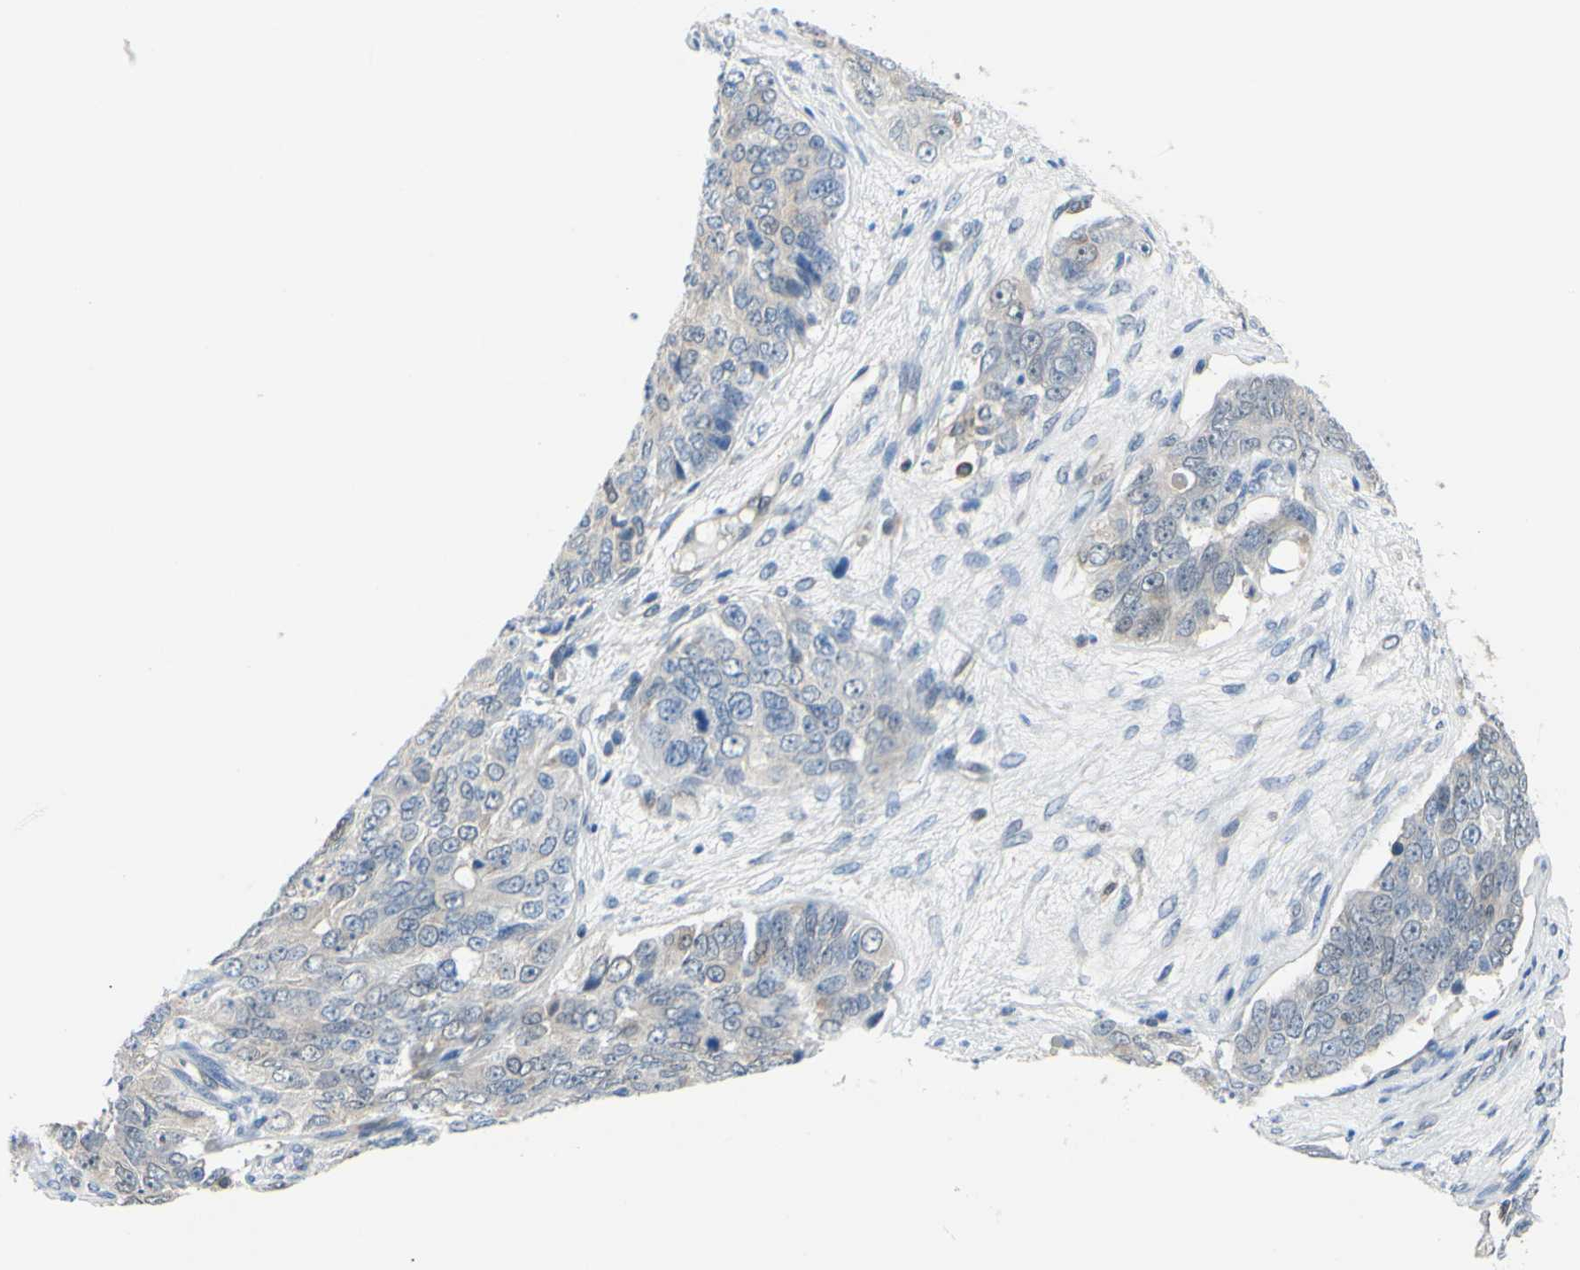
{"staining": {"intensity": "negative", "quantity": "none", "location": "none"}, "tissue": "ovarian cancer", "cell_type": "Tumor cells", "image_type": "cancer", "snomed": [{"axis": "morphology", "description": "Carcinoma, endometroid"}, {"axis": "topography", "description": "Ovary"}], "caption": "Immunohistochemistry of human ovarian cancer reveals no positivity in tumor cells.", "gene": "UPK3B", "patient": {"sex": "female", "age": 51}}